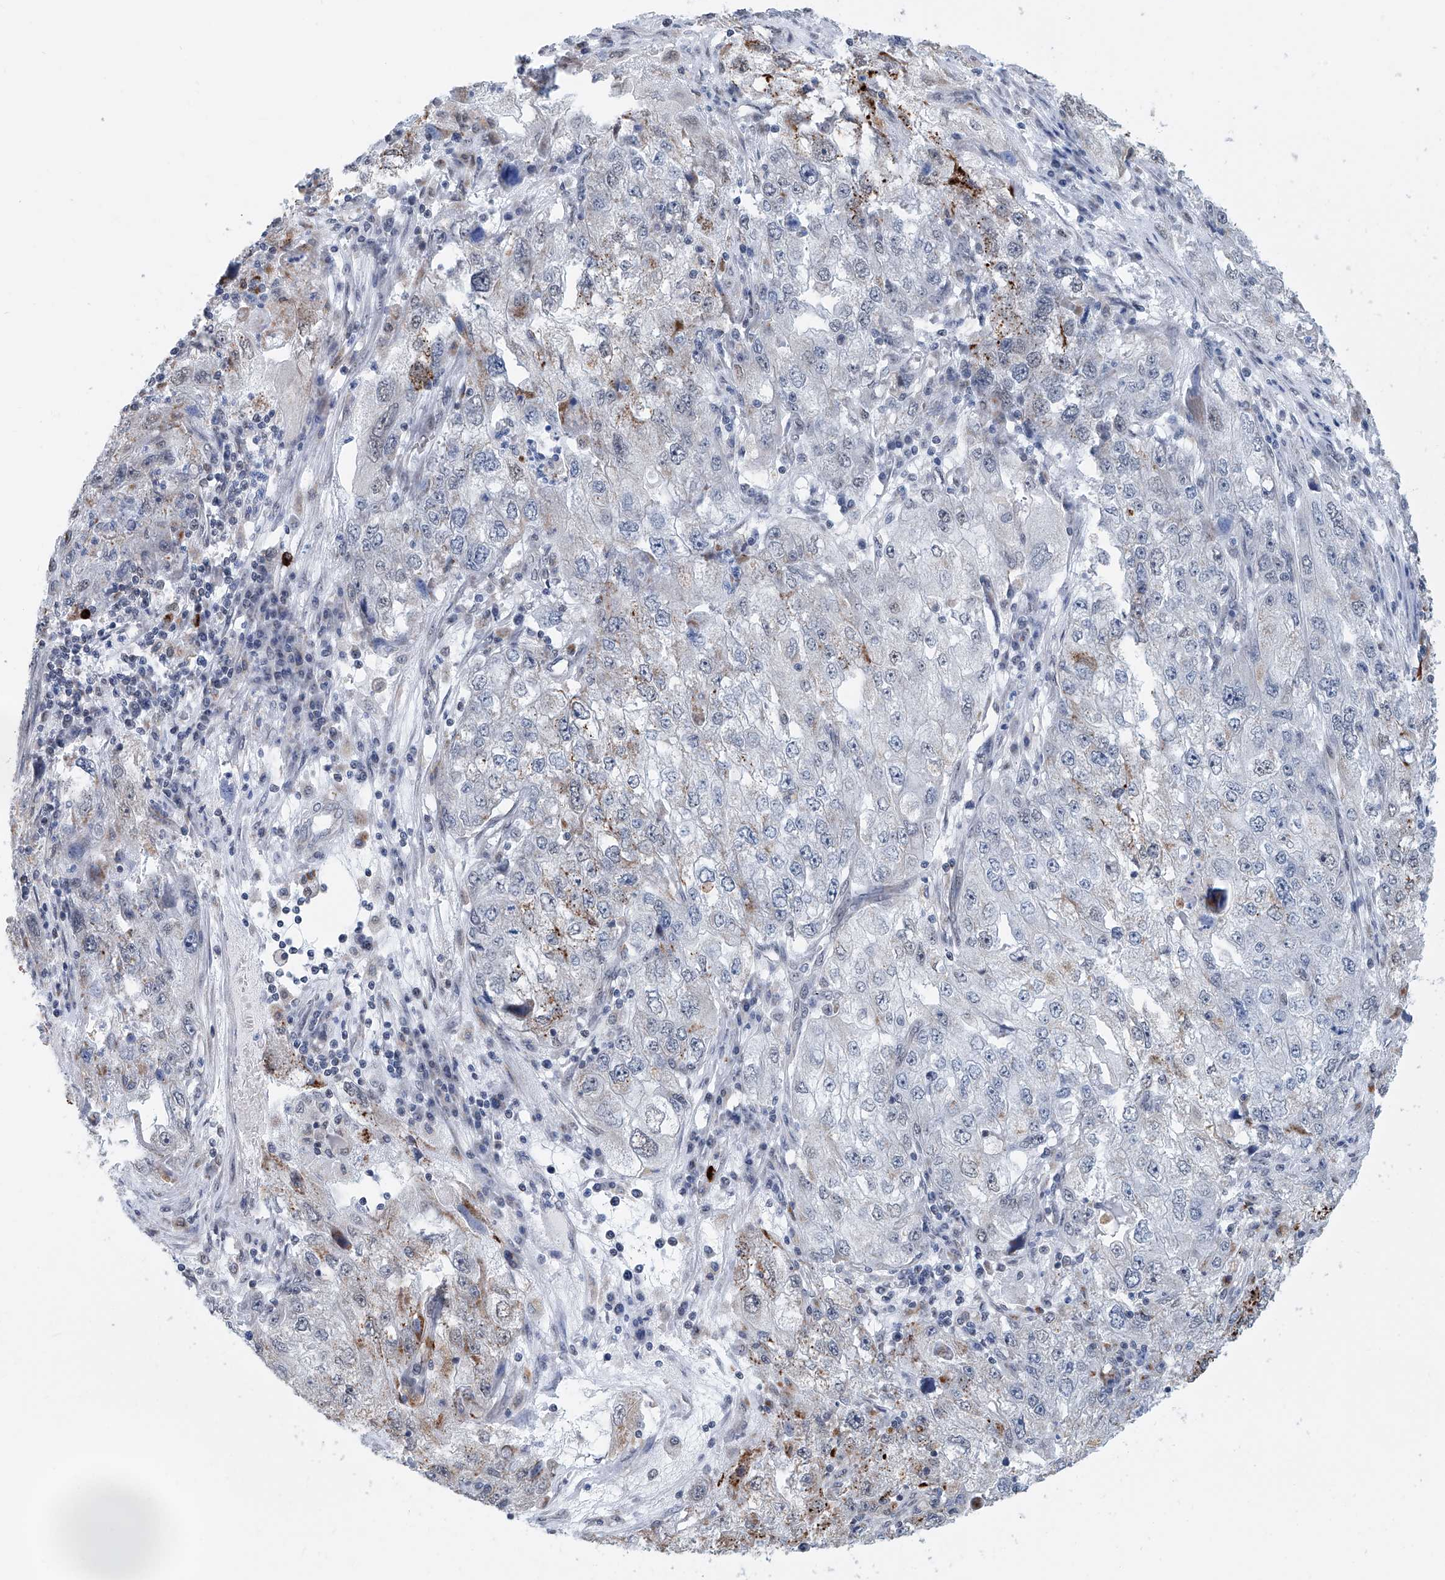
{"staining": {"intensity": "moderate", "quantity": "<25%", "location": "cytoplasmic/membranous"}, "tissue": "endometrial cancer", "cell_type": "Tumor cells", "image_type": "cancer", "snomed": [{"axis": "morphology", "description": "Adenocarcinoma, NOS"}, {"axis": "topography", "description": "Endometrium"}], "caption": "Immunohistochemical staining of endometrial cancer demonstrates low levels of moderate cytoplasmic/membranous positivity in about <25% of tumor cells.", "gene": "SDE2", "patient": {"sex": "female", "age": 49}}